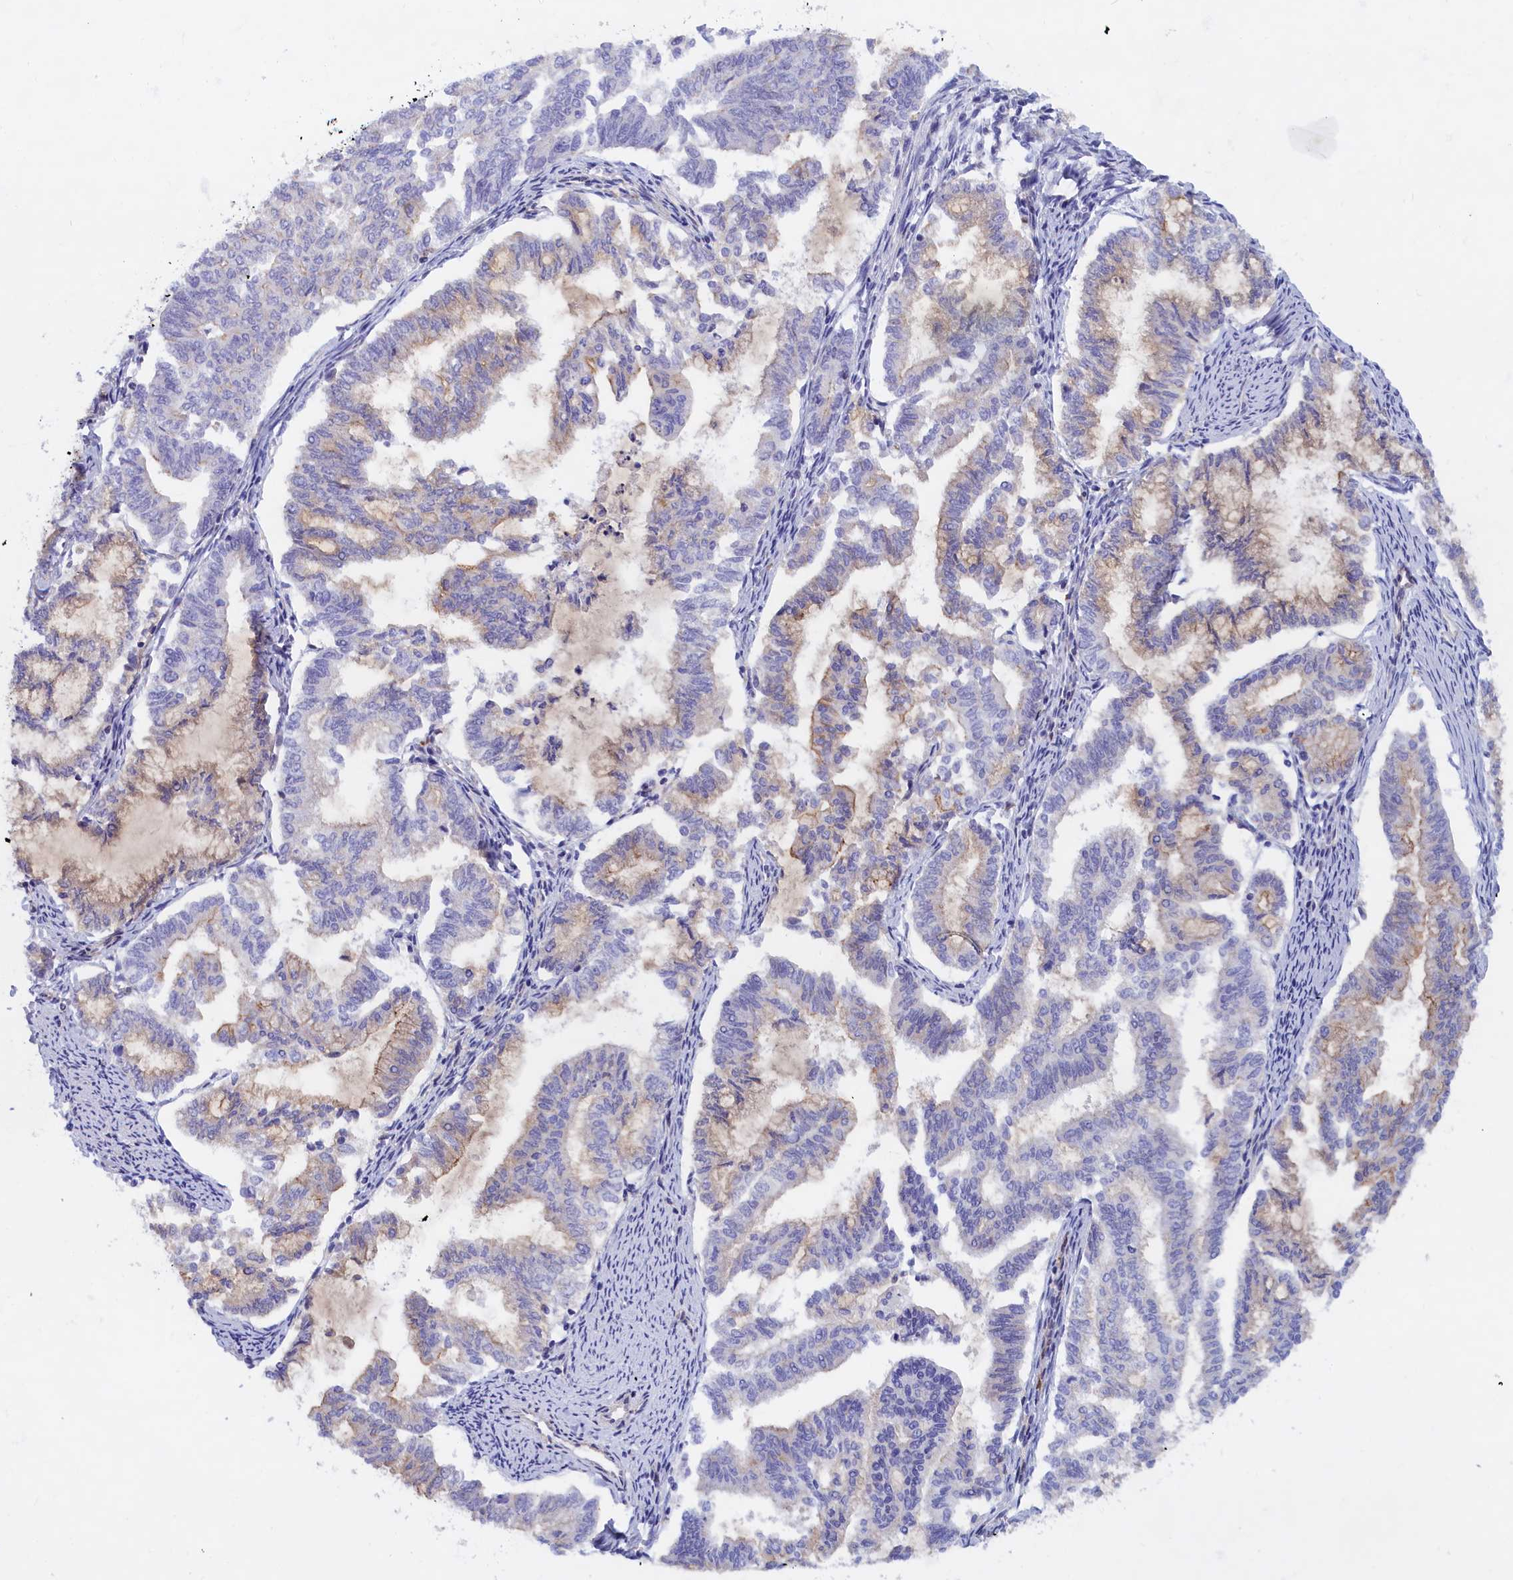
{"staining": {"intensity": "negative", "quantity": "none", "location": "none"}, "tissue": "endometrial cancer", "cell_type": "Tumor cells", "image_type": "cancer", "snomed": [{"axis": "morphology", "description": "Adenocarcinoma, NOS"}, {"axis": "topography", "description": "Endometrium"}], "caption": "Tumor cells are negative for protein expression in human endometrial cancer (adenocarcinoma). (DAB (3,3'-diaminobenzidine) immunohistochemistry visualized using brightfield microscopy, high magnification).", "gene": "ABCC12", "patient": {"sex": "female", "age": 79}}